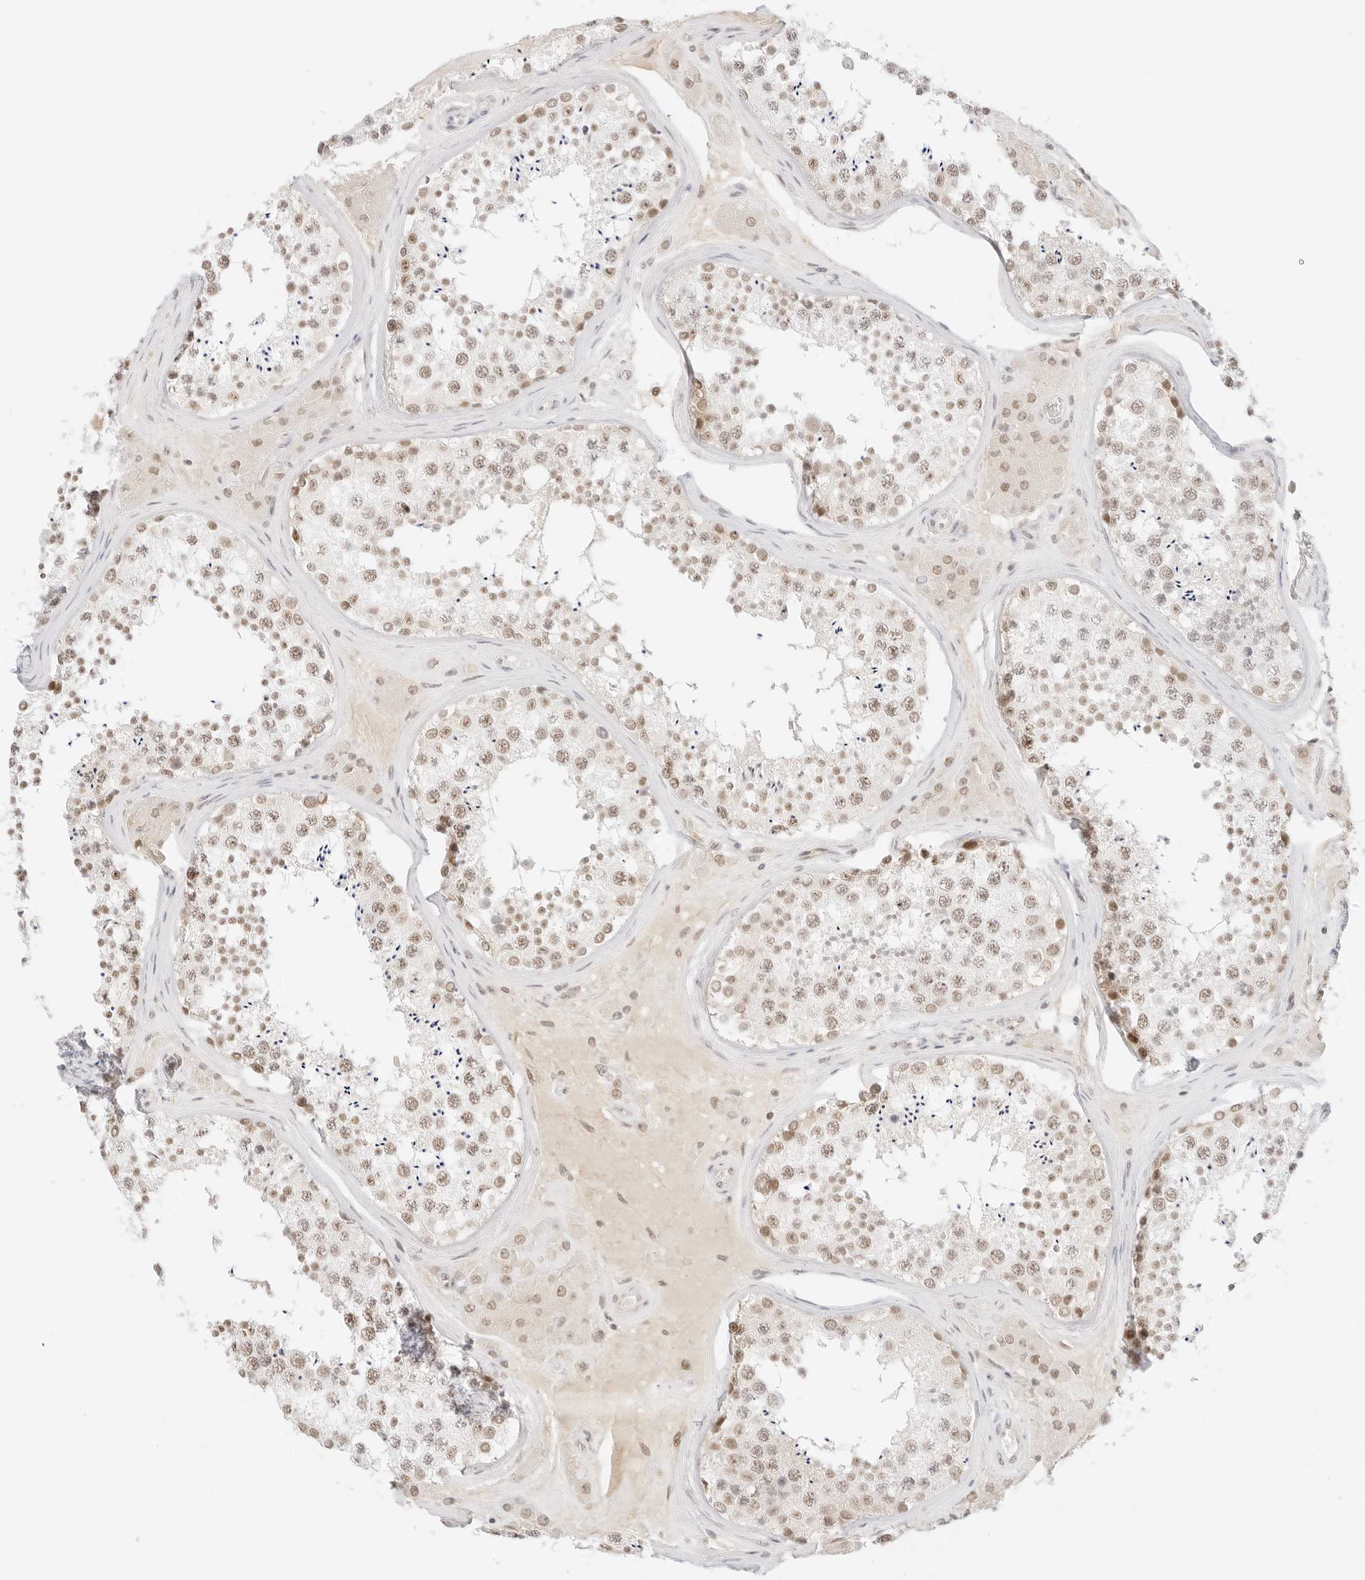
{"staining": {"intensity": "weak", "quantity": ">75%", "location": "nuclear"}, "tissue": "testis", "cell_type": "Cells in seminiferous ducts", "image_type": "normal", "snomed": [{"axis": "morphology", "description": "Normal tissue, NOS"}, {"axis": "topography", "description": "Testis"}], "caption": "Brown immunohistochemical staining in normal testis reveals weak nuclear positivity in about >75% of cells in seminiferous ducts.", "gene": "ITGA6", "patient": {"sex": "male", "age": 46}}